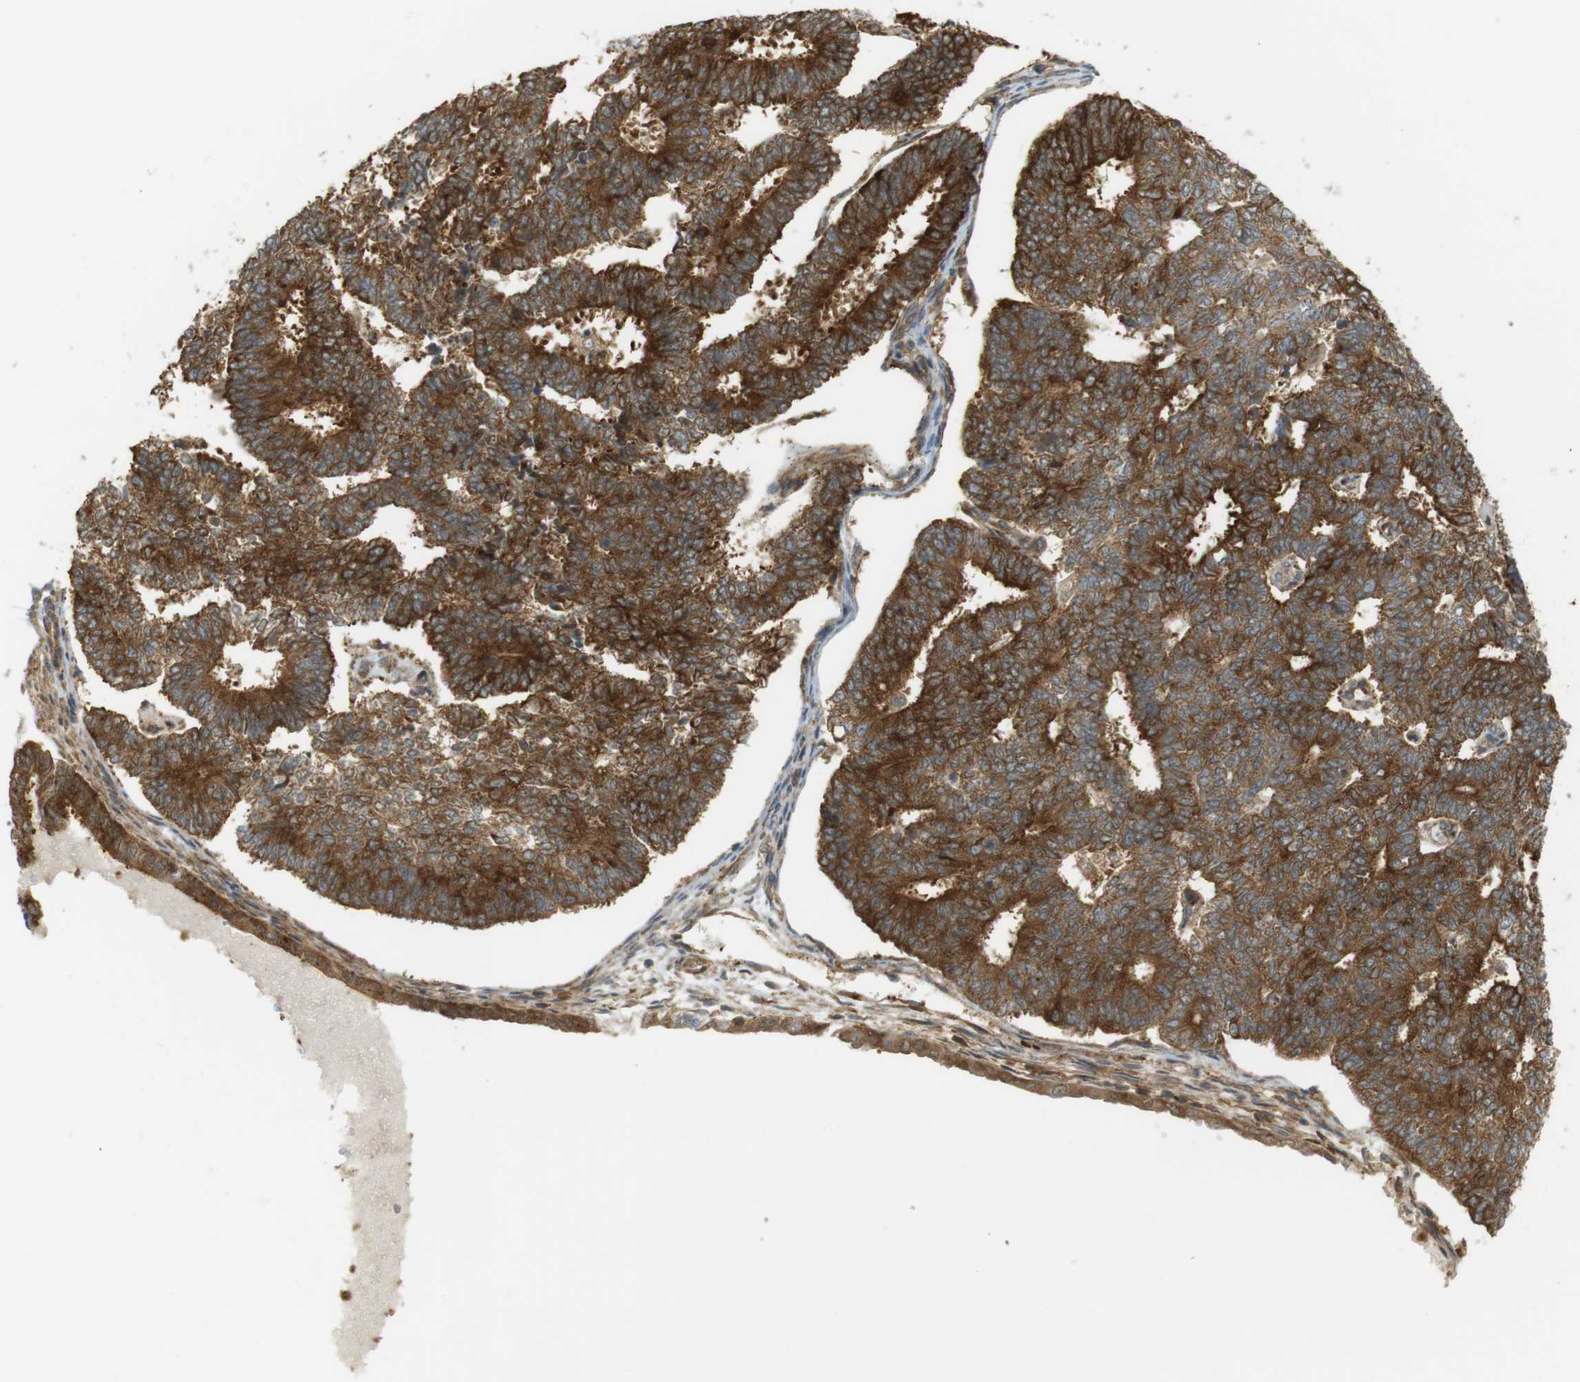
{"staining": {"intensity": "strong", "quantity": ">75%", "location": "cytoplasmic/membranous,nuclear"}, "tissue": "endometrial cancer", "cell_type": "Tumor cells", "image_type": "cancer", "snomed": [{"axis": "morphology", "description": "Adenocarcinoma, NOS"}, {"axis": "topography", "description": "Endometrium"}], "caption": "IHC staining of endometrial cancer, which displays high levels of strong cytoplasmic/membranous and nuclear positivity in about >75% of tumor cells indicating strong cytoplasmic/membranous and nuclear protein staining. The staining was performed using DAB (brown) for protein detection and nuclei were counterstained in hematoxylin (blue).", "gene": "PA2G4", "patient": {"sex": "female", "age": 70}}